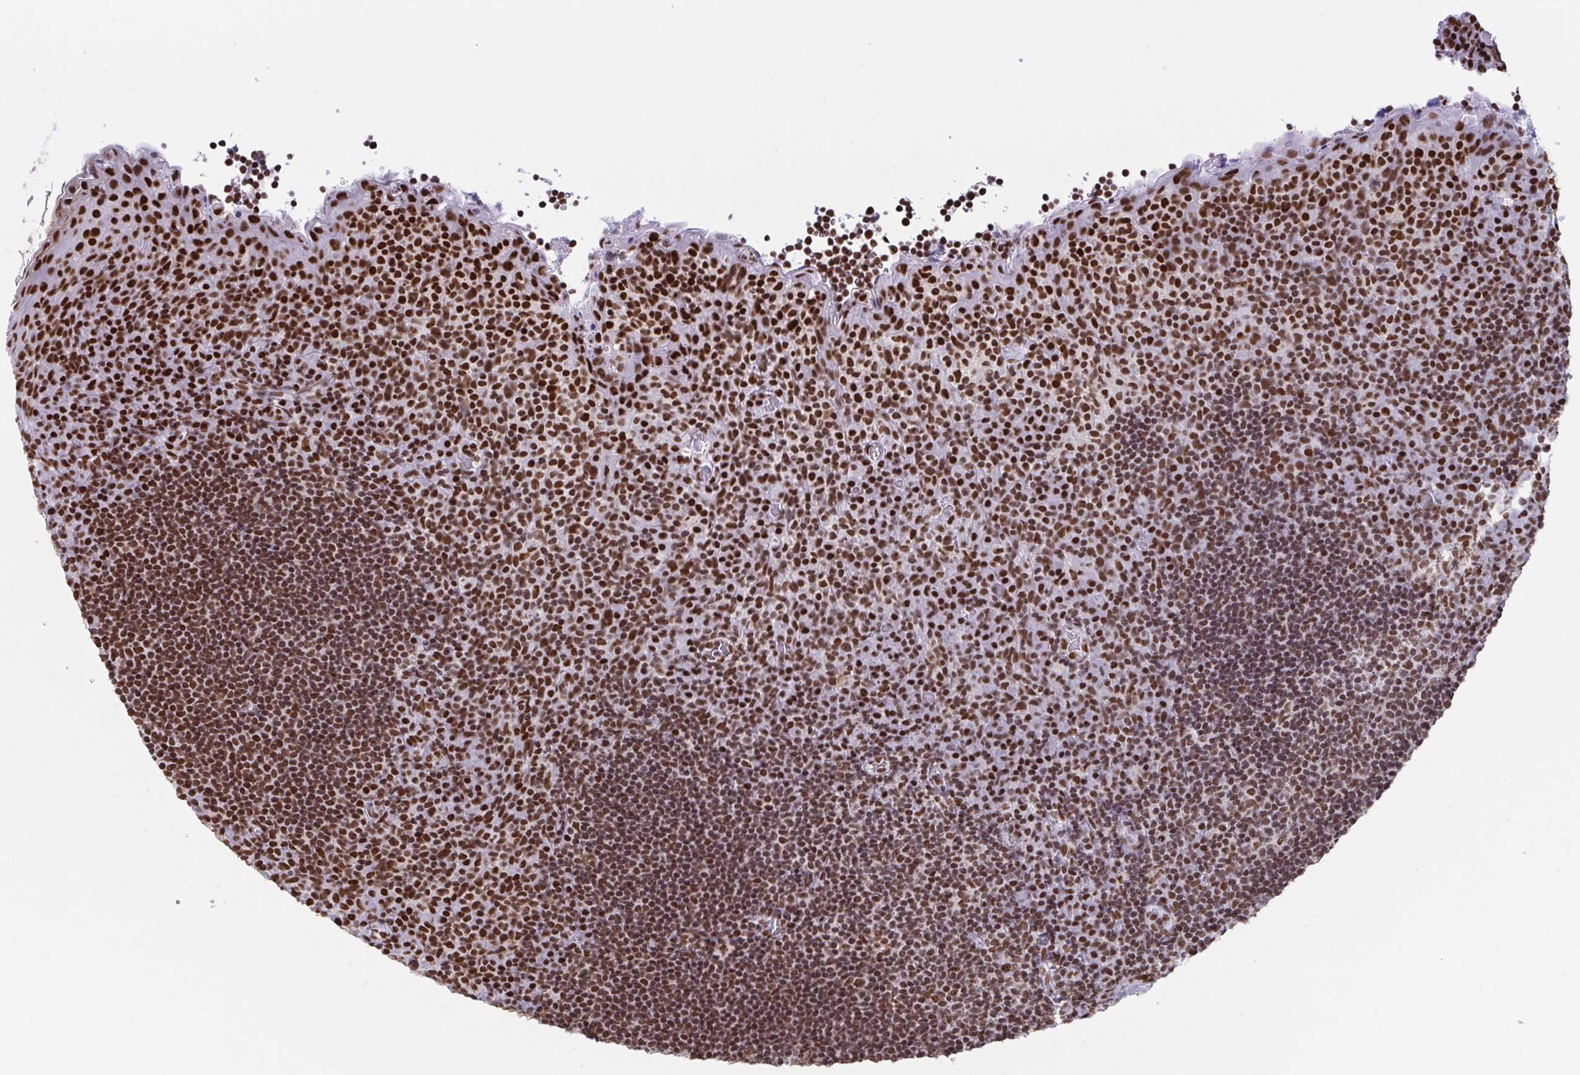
{"staining": {"intensity": "moderate", "quantity": ">75%", "location": "nuclear"}, "tissue": "tonsil", "cell_type": "Germinal center cells", "image_type": "normal", "snomed": [{"axis": "morphology", "description": "Normal tissue, NOS"}, {"axis": "topography", "description": "Tonsil"}], "caption": "Immunohistochemistry (IHC) histopathology image of benign tonsil stained for a protein (brown), which shows medium levels of moderate nuclear expression in approximately >75% of germinal center cells.", "gene": "EWSR1", "patient": {"sex": "male", "age": 17}}